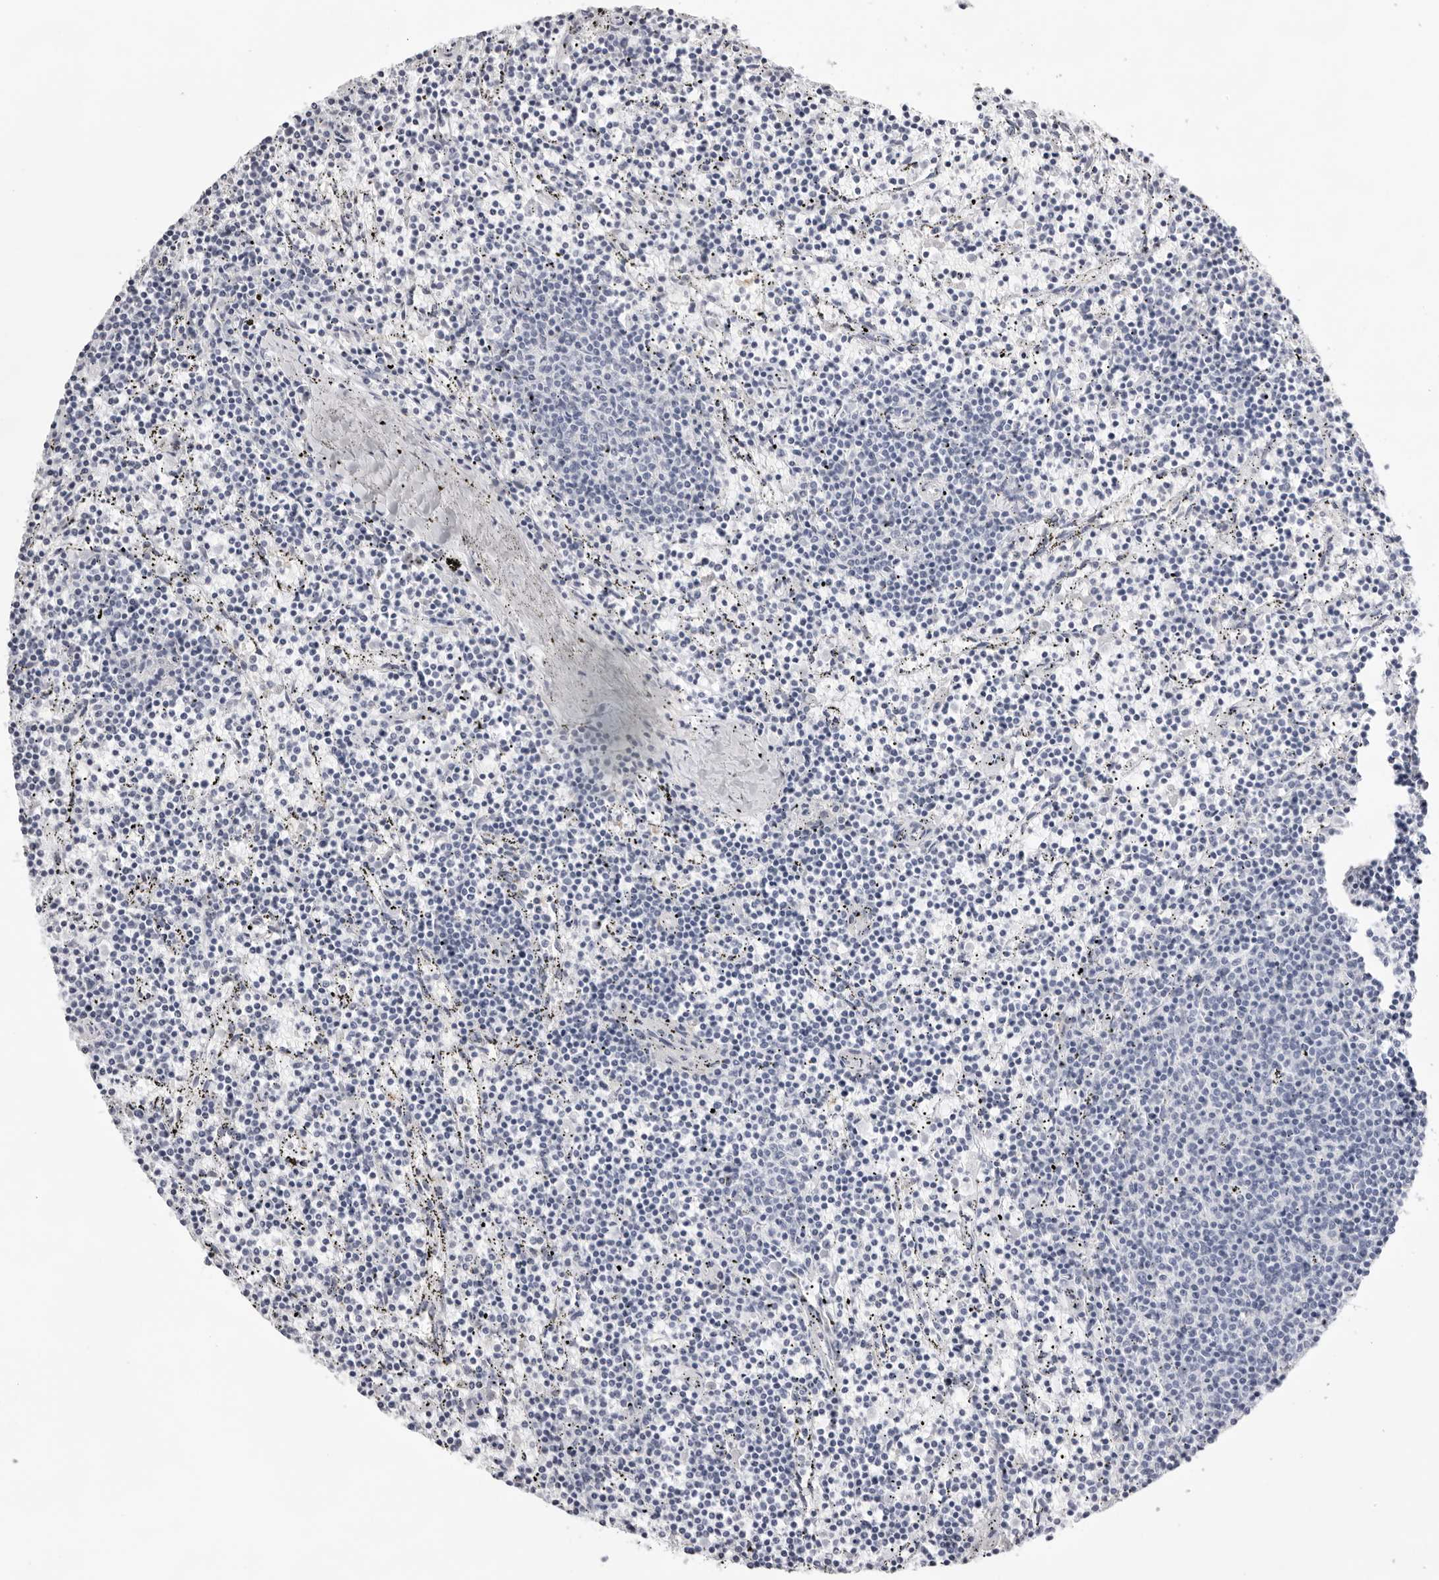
{"staining": {"intensity": "negative", "quantity": "none", "location": "none"}, "tissue": "lymphoma", "cell_type": "Tumor cells", "image_type": "cancer", "snomed": [{"axis": "morphology", "description": "Malignant lymphoma, non-Hodgkin's type, Low grade"}, {"axis": "topography", "description": "Spleen"}], "caption": "Human lymphoma stained for a protein using immunohistochemistry (IHC) displays no expression in tumor cells.", "gene": "TMOD4", "patient": {"sex": "female", "age": 50}}